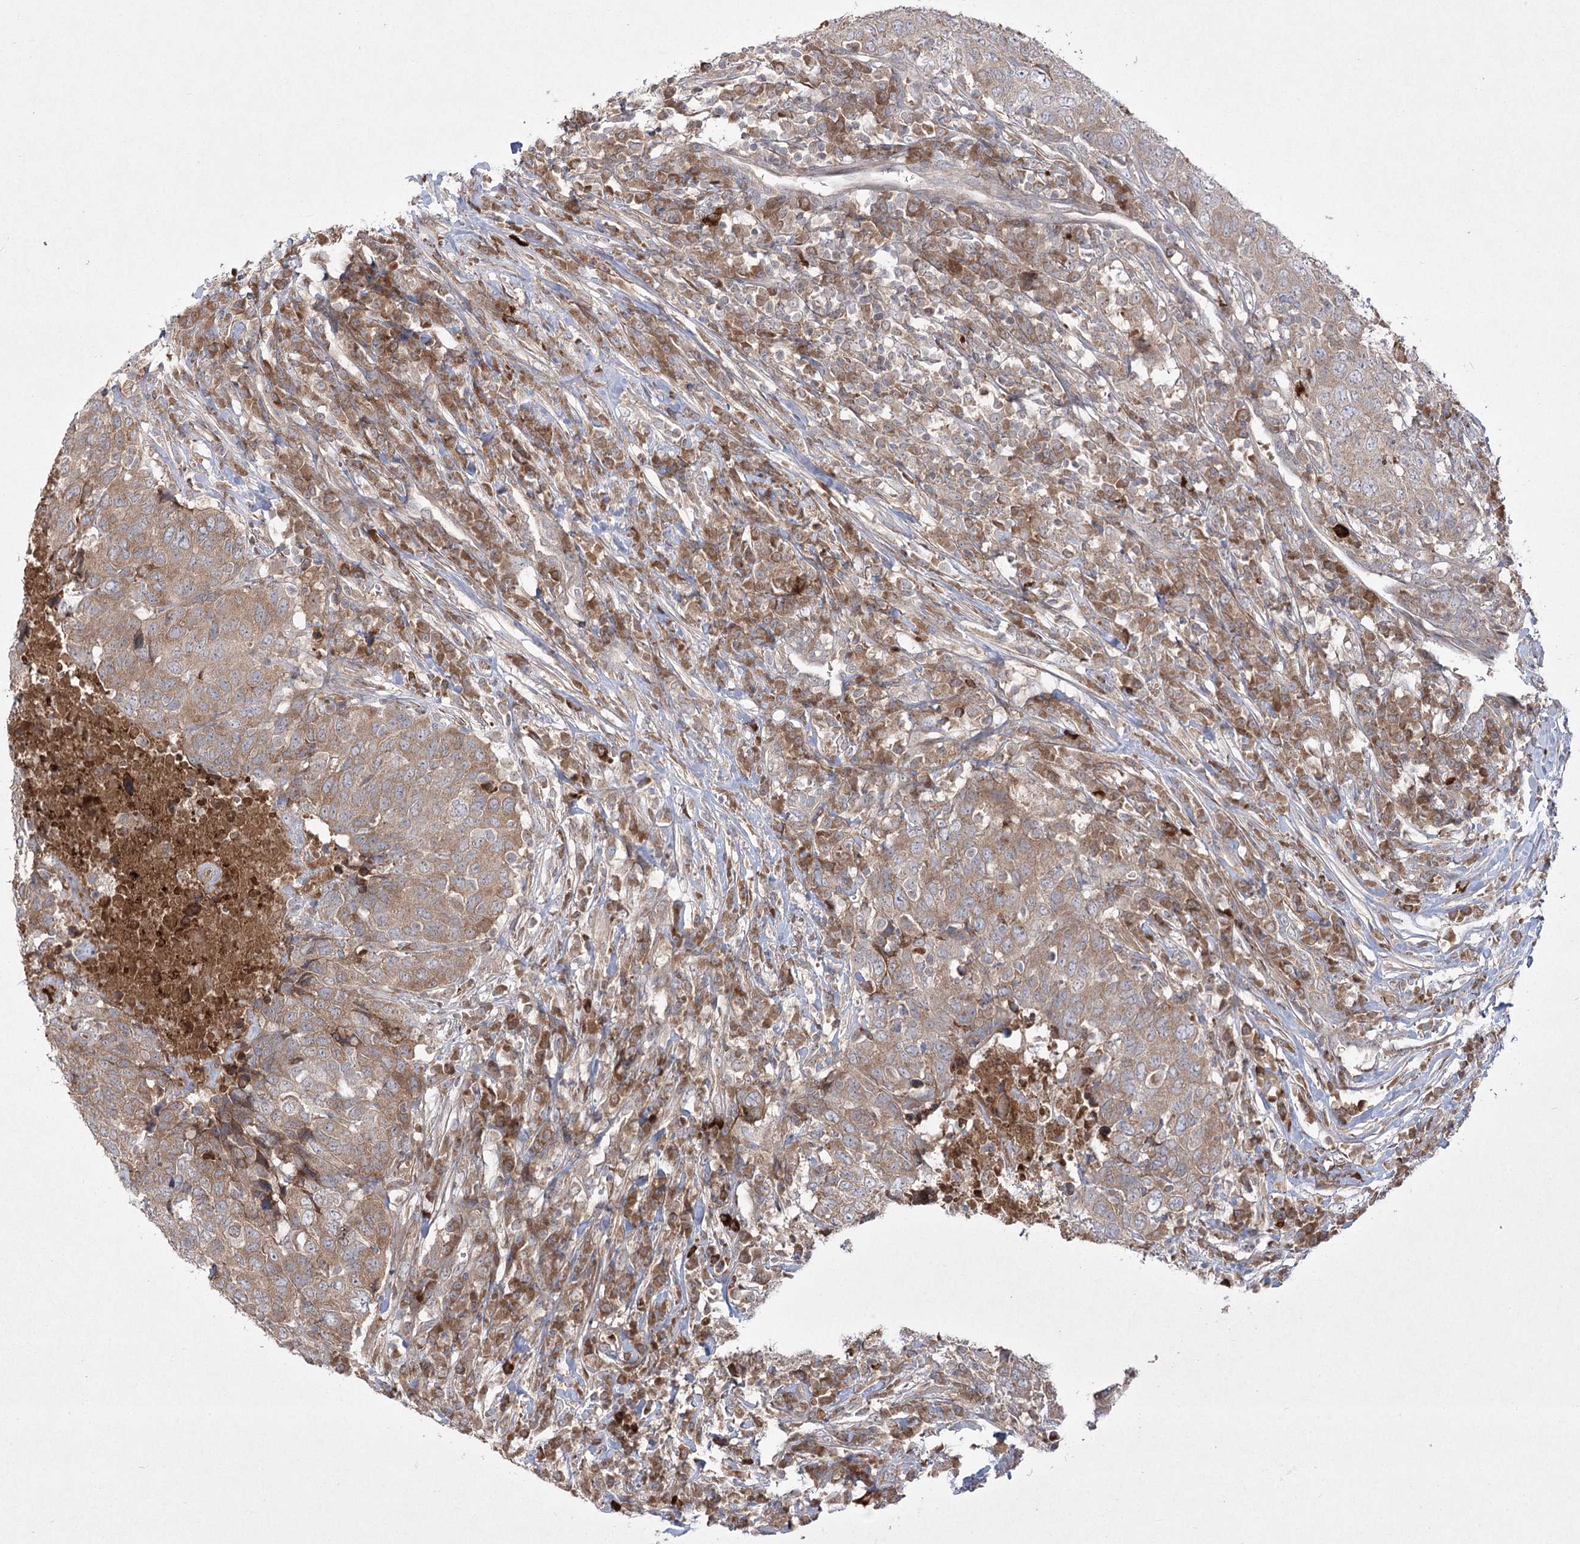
{"staining": {"intensity": "weak", "quantity": ">75%", "location": "cytoplasmic/membranous"}, "tissue": "head and neck cancer", "cell_type": "Tumor cells", "image_type": "cancer", "snomed": [{"axis": "morphology", "description": "Squamous cell carcinoma, NOS"}, {"axis": "topography", "description": "Head-Neck"}], "caption": "Squamous cell carcinoma (head and neck) stained for a protein displays weak cytoplasmic/membranous positivity in tumor cells. Nuclei are stained in blue.", "gene": "PLEKHA5", "patient": {"sex": "male", "age": 66}}